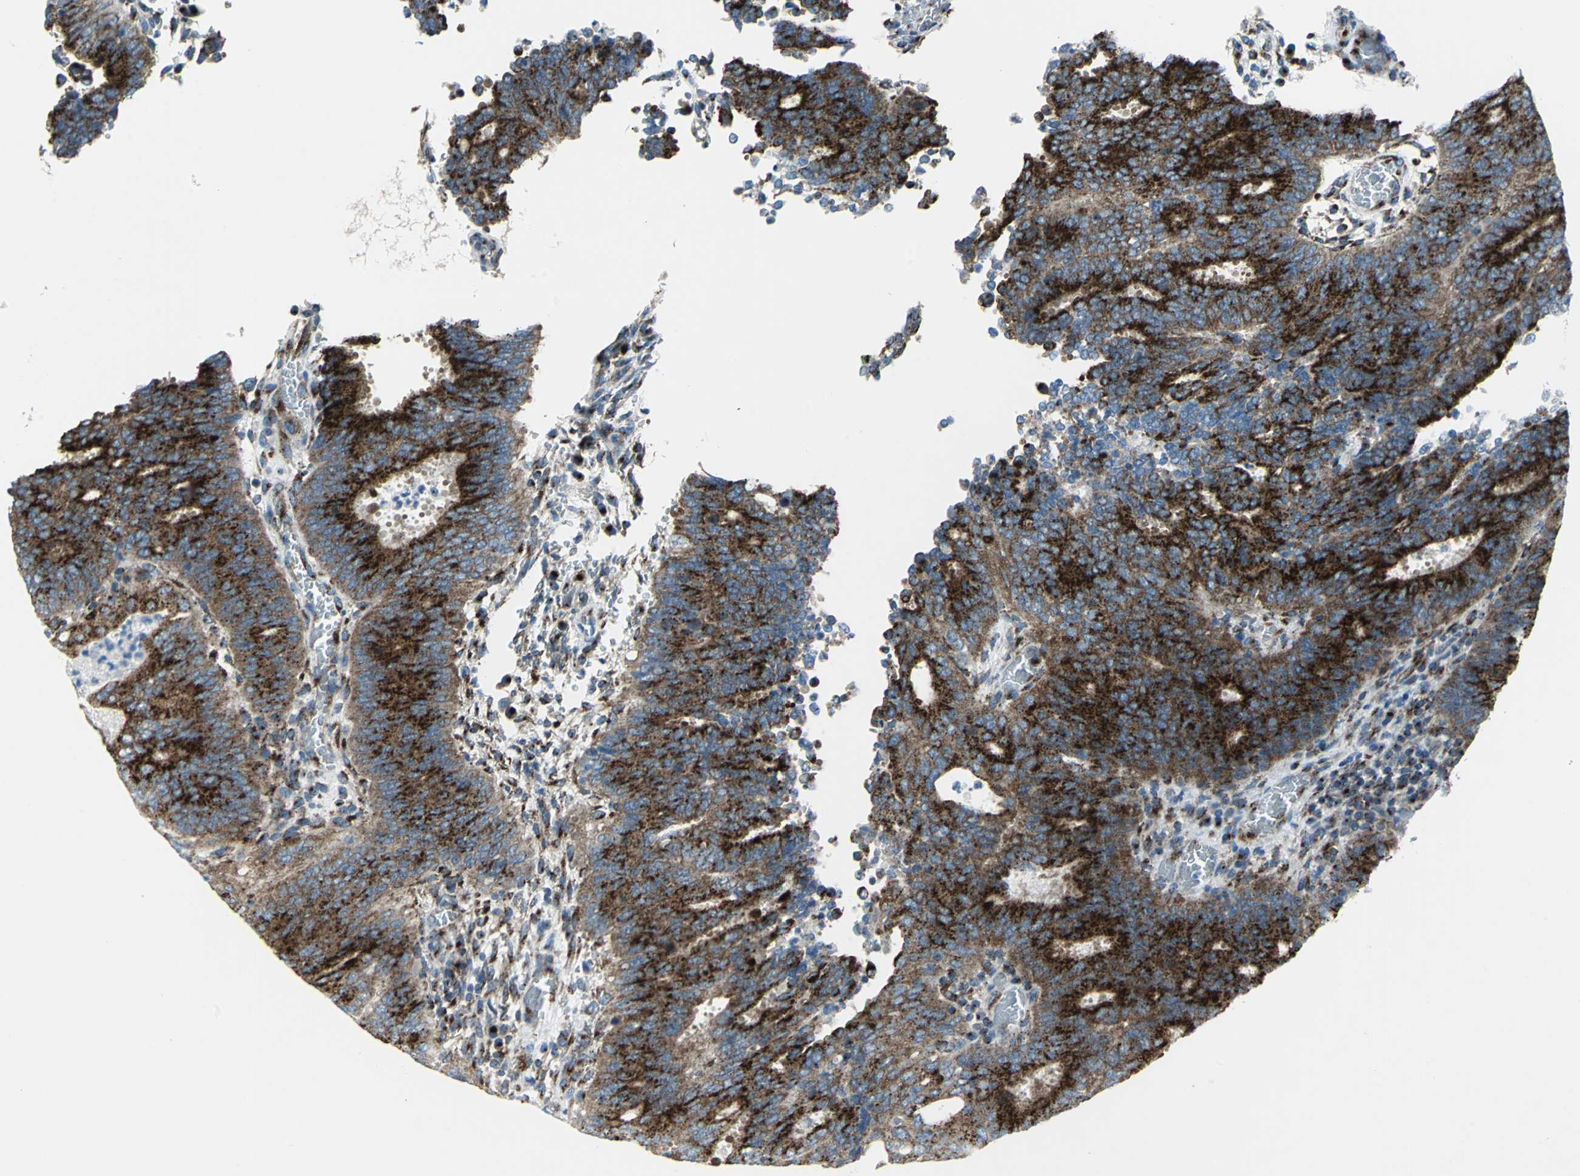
{"staining": {"intensity": "strong", "quantity": ">75%", "location": "cytoplasmic/membranous"}, "tissue": "cervical cancer", "cell_type": "Tumor cells", "image_type": "cancer", "snomed": [{"axis": "morphology", "description": "Adenocarcinoma, NOS"}, {"axis": "topography", "description": "Cervix"}], "caption": "Cervical cancer (adenocarcinoma) stained for a protein reveals strong cytoplasmic/membranous positivity in tumor cells.", "gene": "GPR3", "patient": {"sex": "female", "age": 44}}